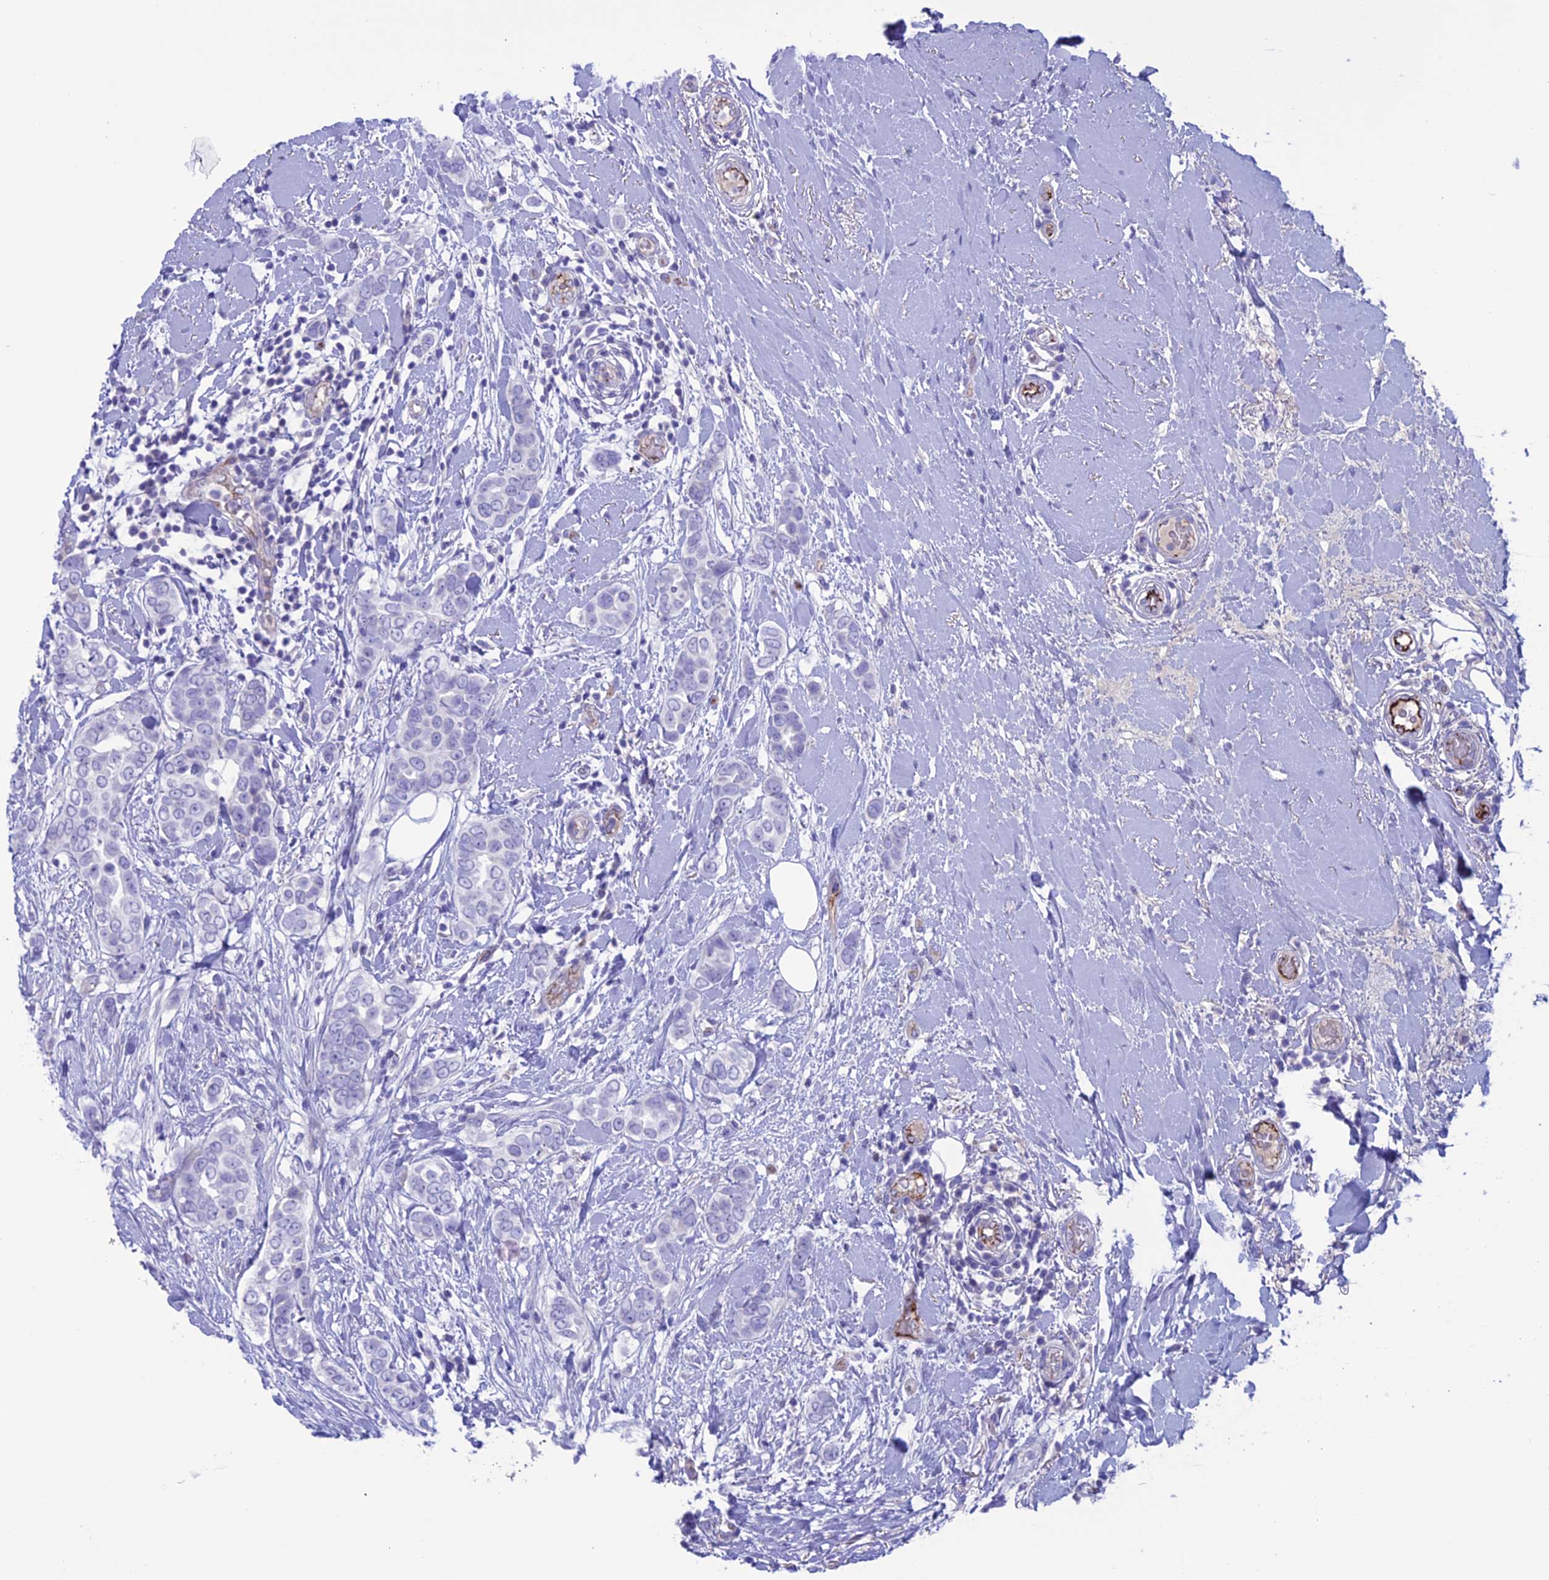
{"staining": {"intensity": "negative", "quantity": "none", "location": "none"}, "tissue": "breast cancer", "cell_type": "Tumor cells", "image_type": "cancer", "snomed": [{"axis": "morphology", "description": "Lobular carcinoma"}, {"axis": "topography", "description": "Breast"}], "caption": "An immunohistochemistry image of lobular carcinoma (breast) is shown. There is no staining in tumor cells of lobular carcinoma (breast). (DAB IHC, high magnification).", "gene": "CDC42EP5", "patient": {"sex": "female", "age": 51}}